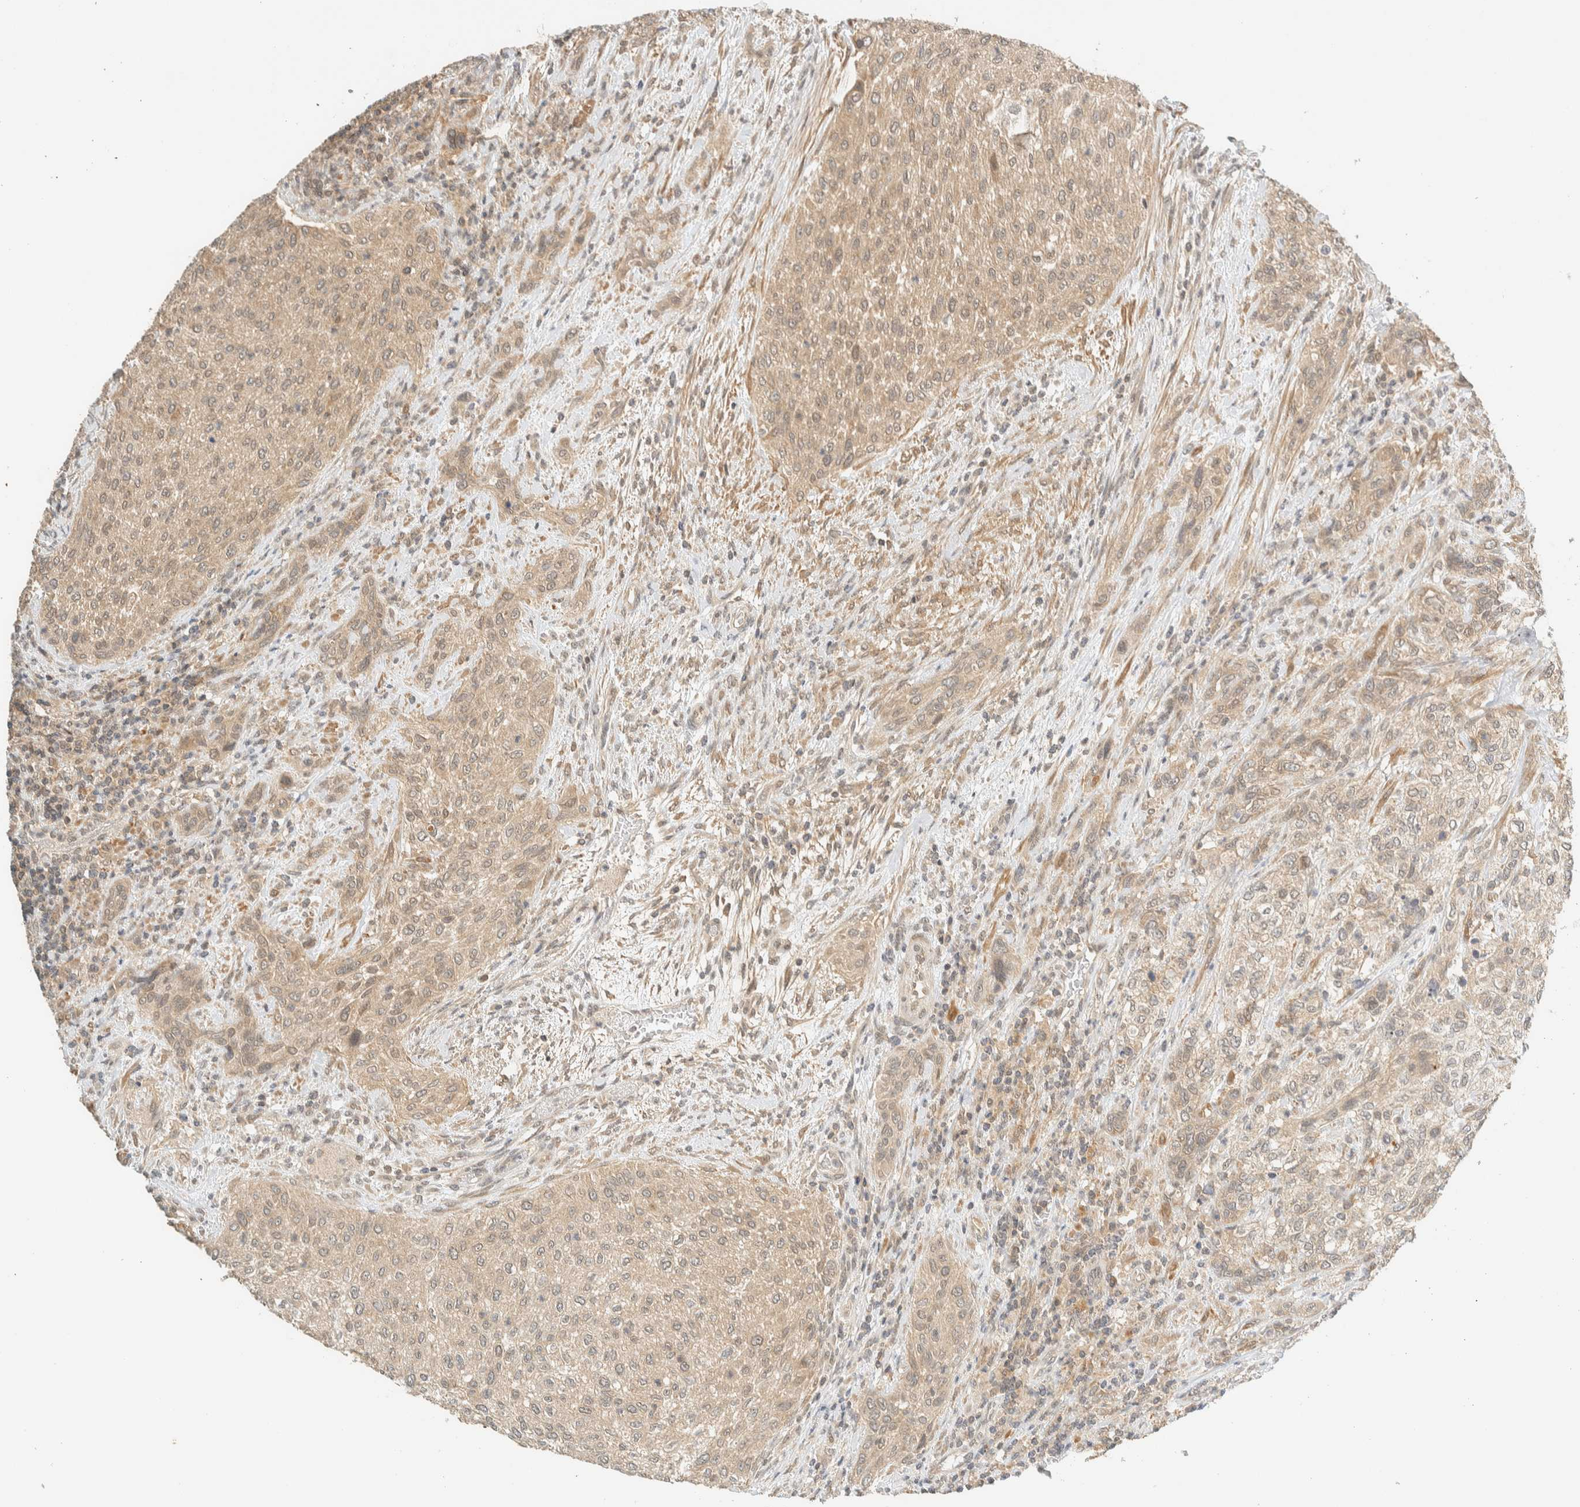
{"staining": {"intensity": "weak", "quantity": ">75%", "location": "cytoplasmic/membranous"}, "tissue": "urothelial cancer", "cell_type": "Tumor cells", "image_type": "cancer", "snomed": [{"axis": "morphology", "description": "Urothelial carcinoma, Low grade"}, {"axis": "morphology", "description": "Urothelial carcinoma, High grade"}, {"axis": "topography", "description": "Urinary bladder"}], "caption": "Immunohistochemistry (DAB) staining of human urothelial cancer reveals weak cytoplasmic/membranous protein expression in approximately >75% of tumor cells. (Brightfield microscopy of DAB IHC at high magnification).", "gene": "KIFAP3", "patient": {"sex": "male", "age": 35}}